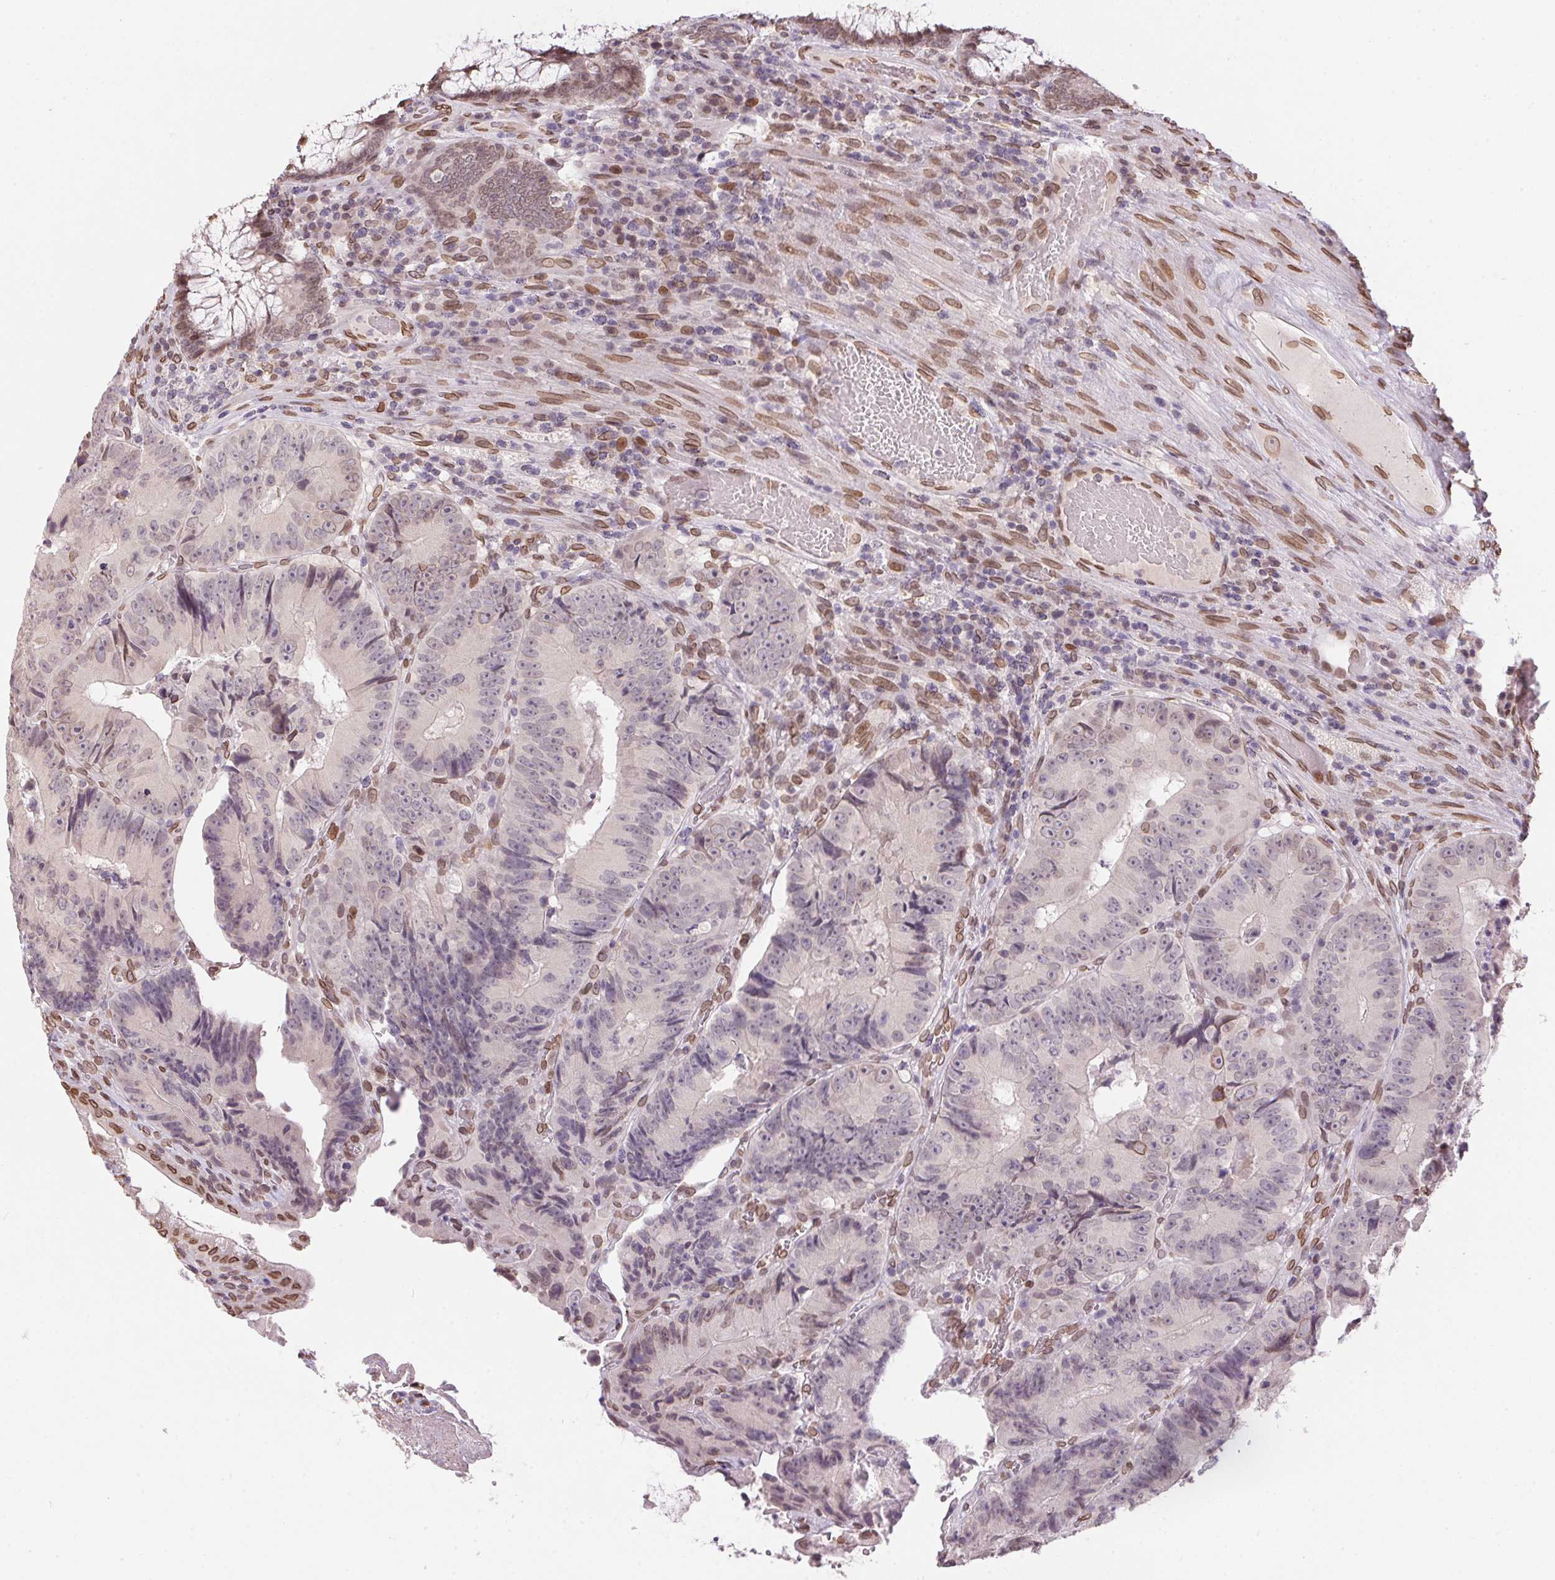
{"staining": {"intensity": "weak", "quantity": "<25%", "location": "nuclear"}, "tissue": "colorectal cancer", "cell_type": "Tumor cells", "image_type": "cancer", "snomed": [{"axis": "morphology", "description": "Adenocarcinoma, NOS"}, {"axis": "topography", "description": "Colon"}], "caption": "A photomicrograph of colorectal adenocarcinoma stained for a protein demonstrates no brown staining in tumor cells.", "gene": "TMEM175", "patient": {"sex": "female", "age": 86}}